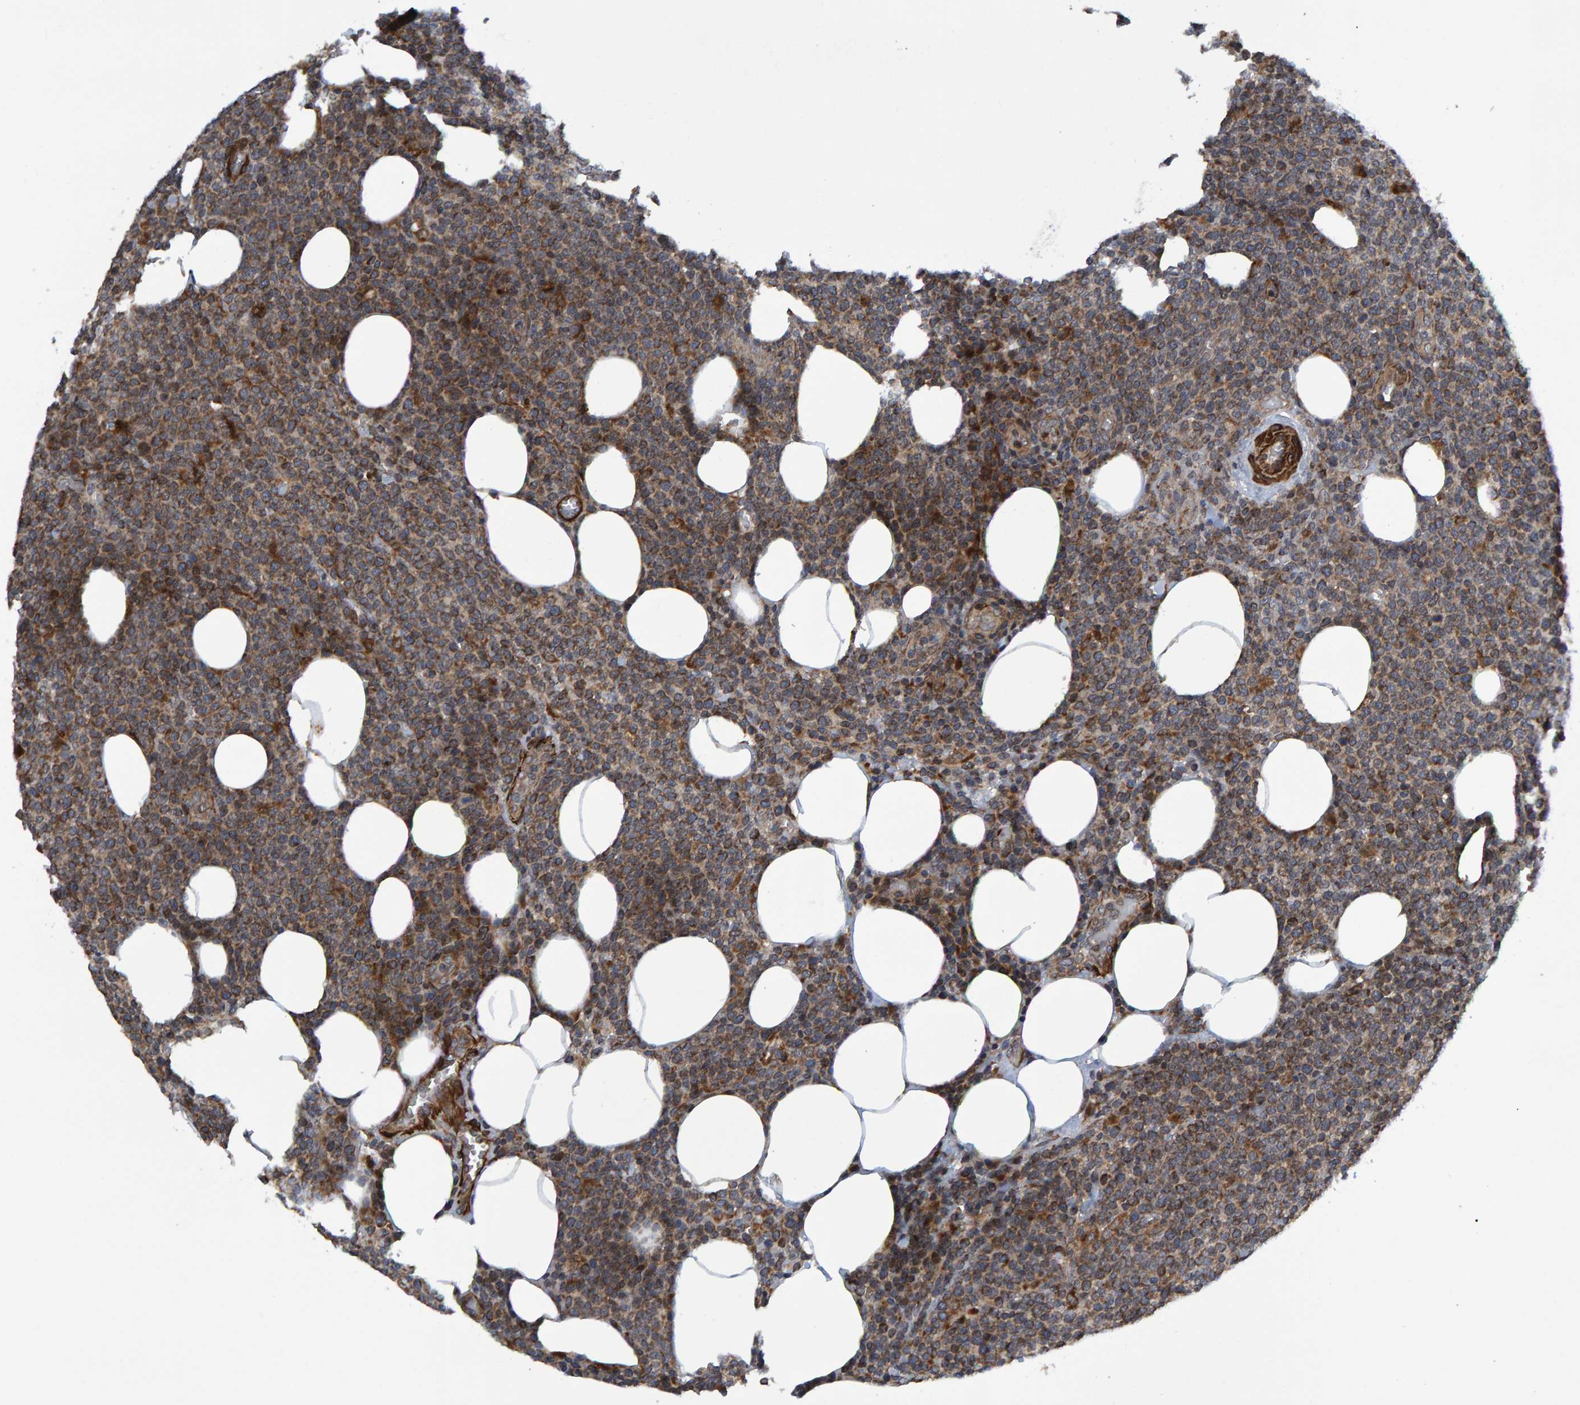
{"staining": {"intensity": "moderate", "quantity": "<25%", "location": "cytoplasmic/membranous"}, "tissue": "lymphoma", "cell_type": "Tumor cells", "image_type": "cancer", "snomed": [{"axis": "morphology", "description": "Malignant lymphoma, non-Hodgkin's type, High grade"}, {"axis": "topography", "description": "Lymph node"}], "caption": "Immunohistochemical staining of human lymphoma demonstrates low levels of moderate cytoplasmic/membranous protein staining in approximately <25% of tumor cells.", "gene": "ATP6V1H", "patient": {"sex": "male", "age": 61}}